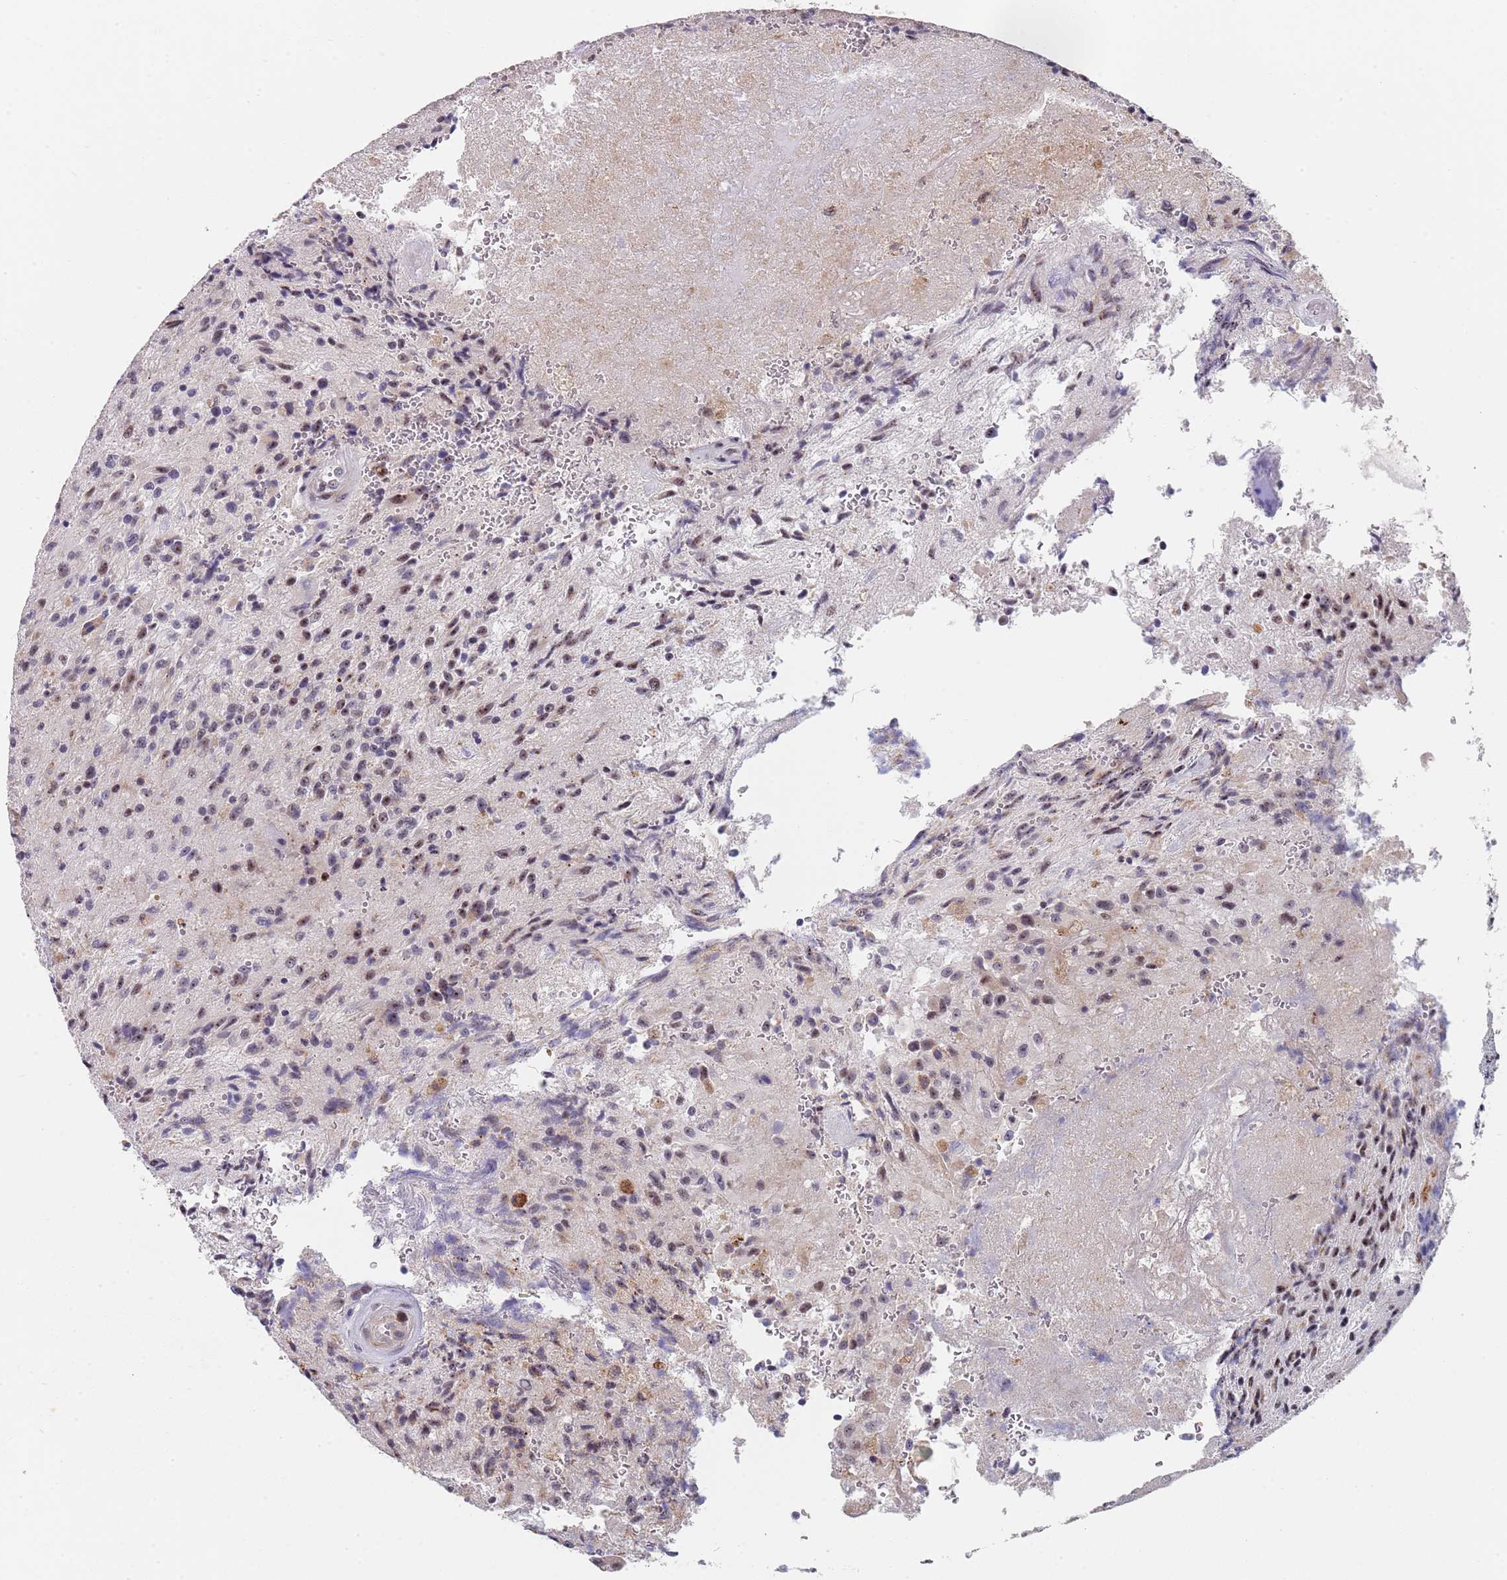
{"staining": {"intensity": "moderate", "quantity": "<25%", "location": "nuclear"}, "tissue": "glioma", "cell_type": "Tumor cells", "image_type": "cancer", "snomed": [{"axis": "morphology", "description": "Normal tissue, NOS"}, {"axis": "morphology", "description": "Glioma, malignant, High grade"}, {"axis": "topography", "description": "Cerebral cortex"}], "caption": "Immunohistochemical staining of glioma reveals moderate nuclear protein positivity in approximately <25% of tumor cells.", "gene": "PLCL2", "patient": {"sex": "male", "age": 56}}